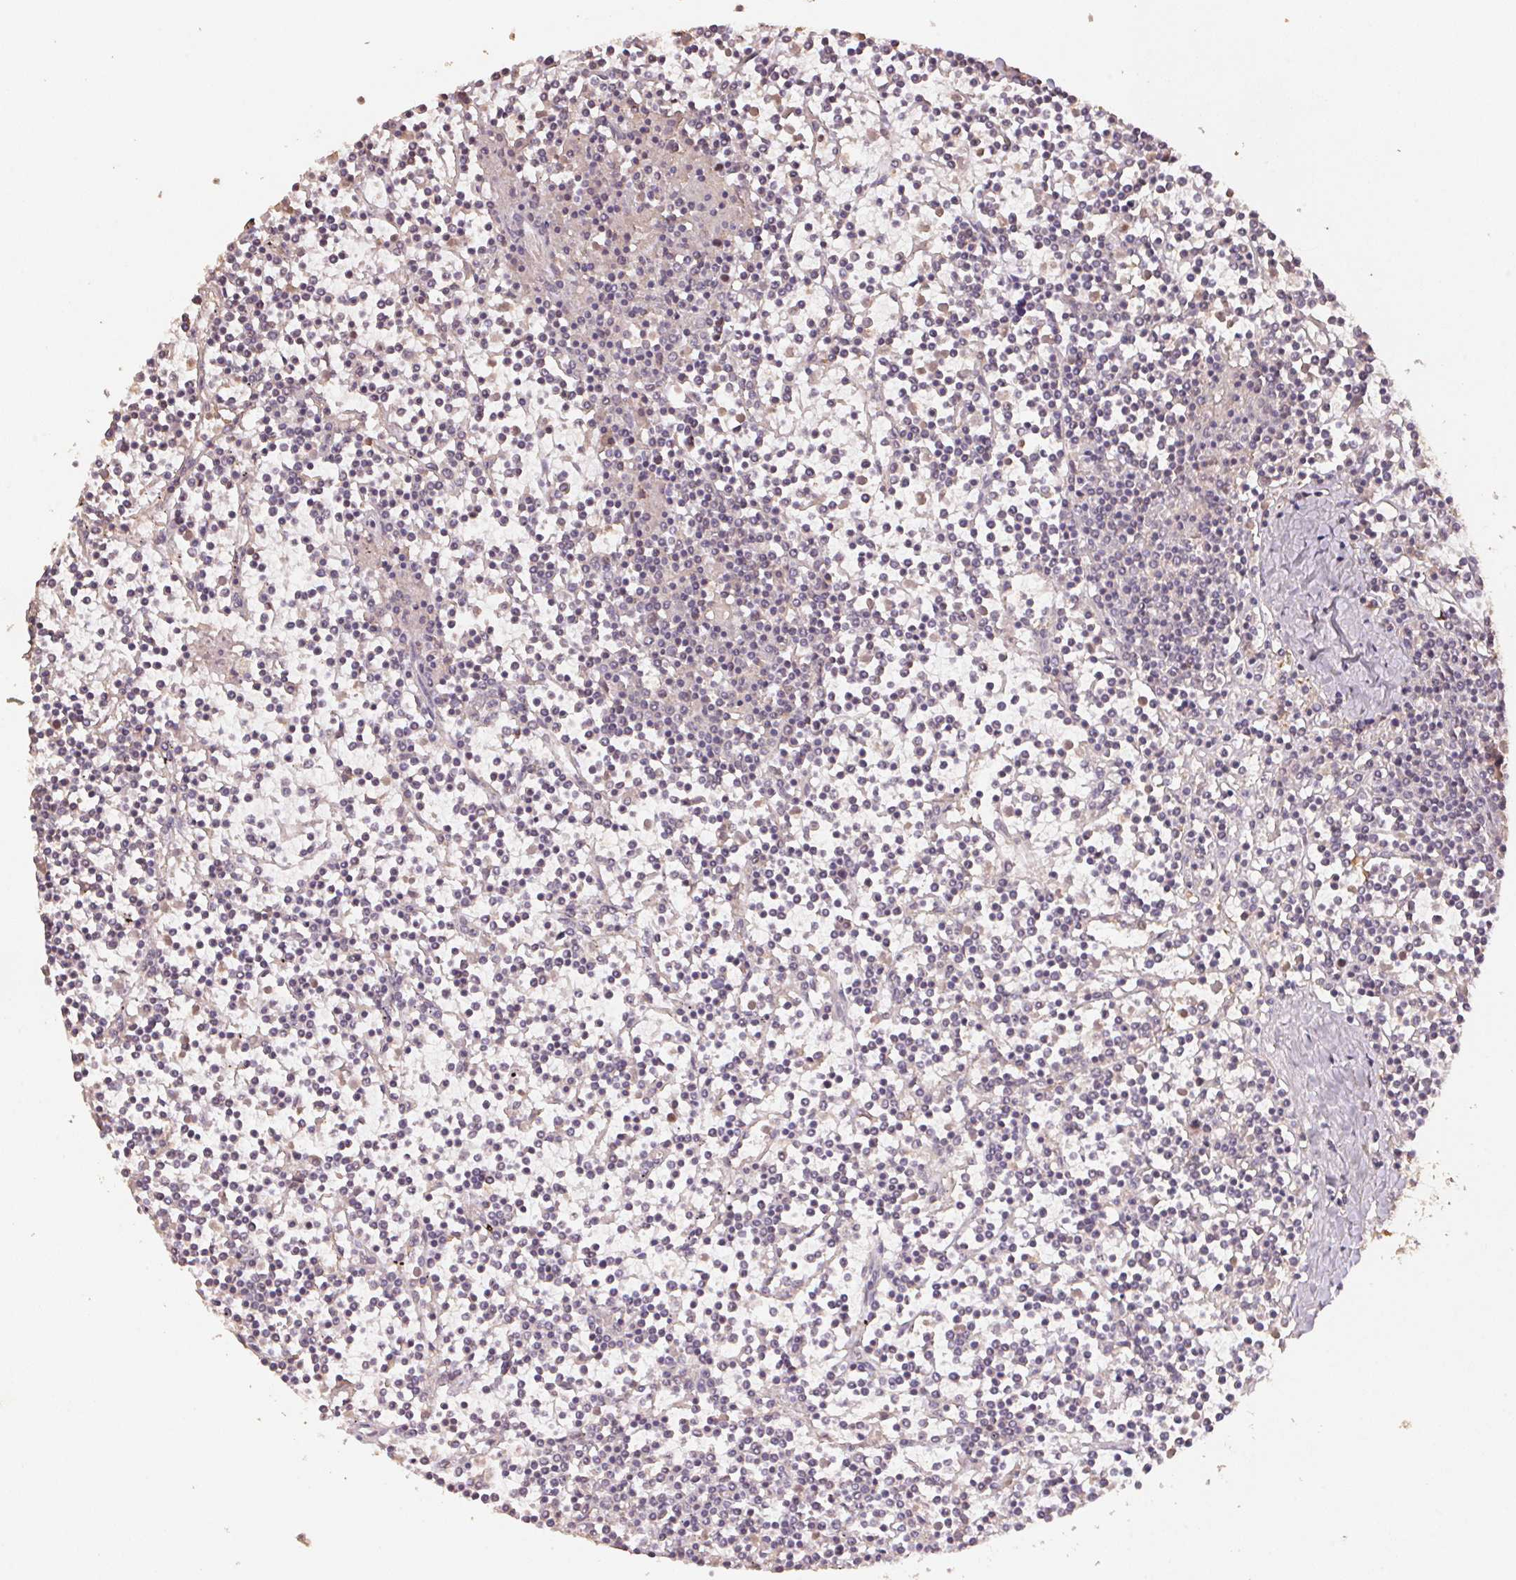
{"staining": {"intensity": "negative", "quantity": "none", "location": "none"}, "tissue": "lymphoma", "cell_type": "Tumor cells", "image_type": "cancer", "snomed": [{"axis": "morphology", "description": "Malignant lymphoma, non-Hodgkin's type, Low grade"}, {"axis": "topography", "description": "Spleen"}], "caption": "Protein analysis of lymphoma displays no significant staining in tumor cells.", "gene": "CENPF", "patient": {"sex": "female", "age": 19}}